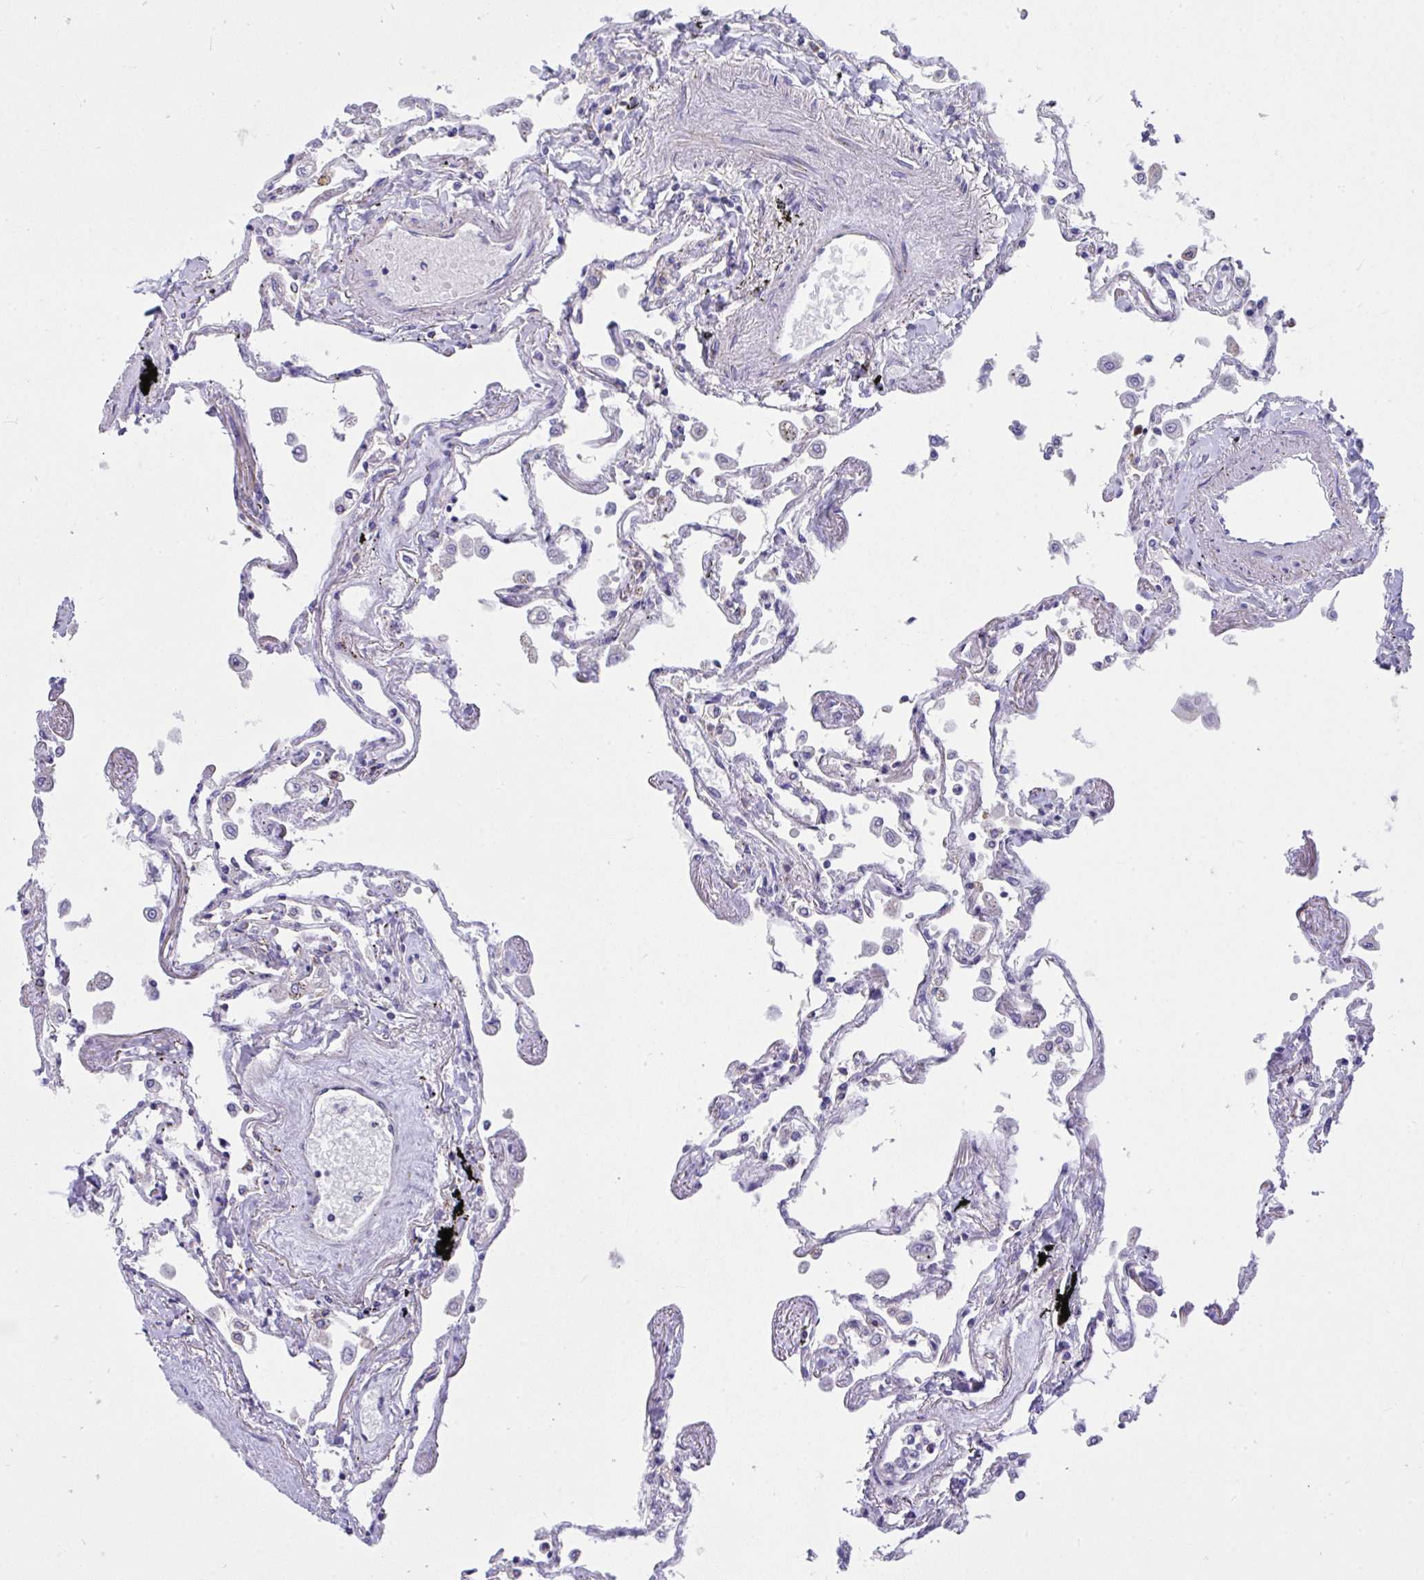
{"staining": {"intensity": "negative", "quantity": "none", "location": "none"}, "tissue": "lung", "cell_type": "Alveolar cells", "image_type": "normal", "snomed": [{"axis": "morphology", "description": "Normal tissue, NOS"}, {"axis": "morphology", "description": "Adenocarcinoma, NOS"}, {"axis": "topography", "description": "Cartilage tissue"}, {"axis": "topography", "description": "Lung"}], "caption": "Lung was stained to show a protein in brown. There is no significant positivity in alveolar cells. (DAB immunohistochemistry visualized using brightfield microscopy, high magnification).", "gene": "DTX3", "patient": {"sex": "female", "age": 67}}